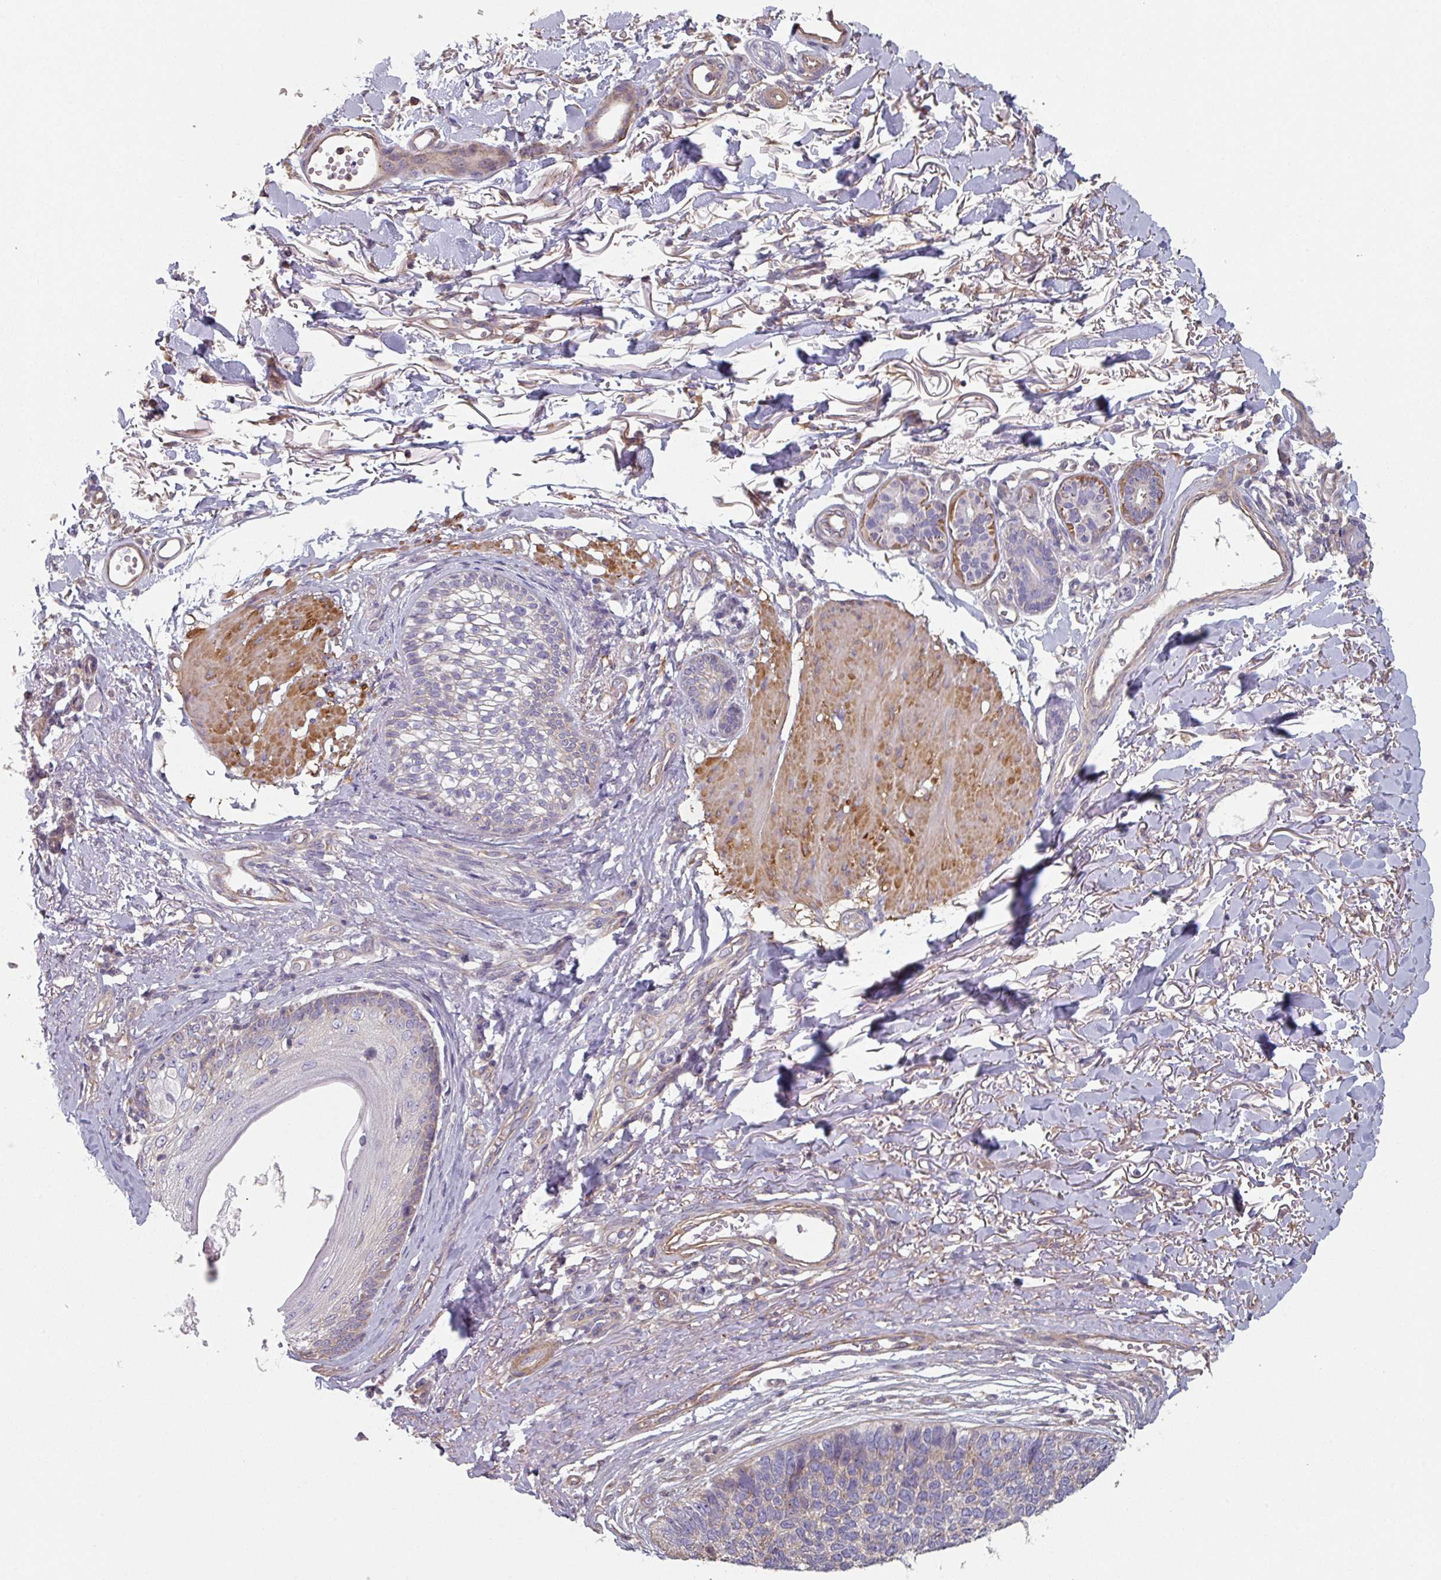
{"staining": {"intensity": "negative", "quantity": "none", "location": "none"}, "tissue": "skin cancer", "cell_type": "Tumor cells", "image_type": "cancer", "snomed": [{"axis": "morphology", "description": "Basal cell carcinoma"}, {"axis": "topography", "description": "Skin"}], "caption": "Skin cancer (basal cell carcinoma) was stained to show a protein in brown. There is no significant expression in tumor cells.", "gene": "GSTA4", "patient": {"sex": "female", "age": 84}}